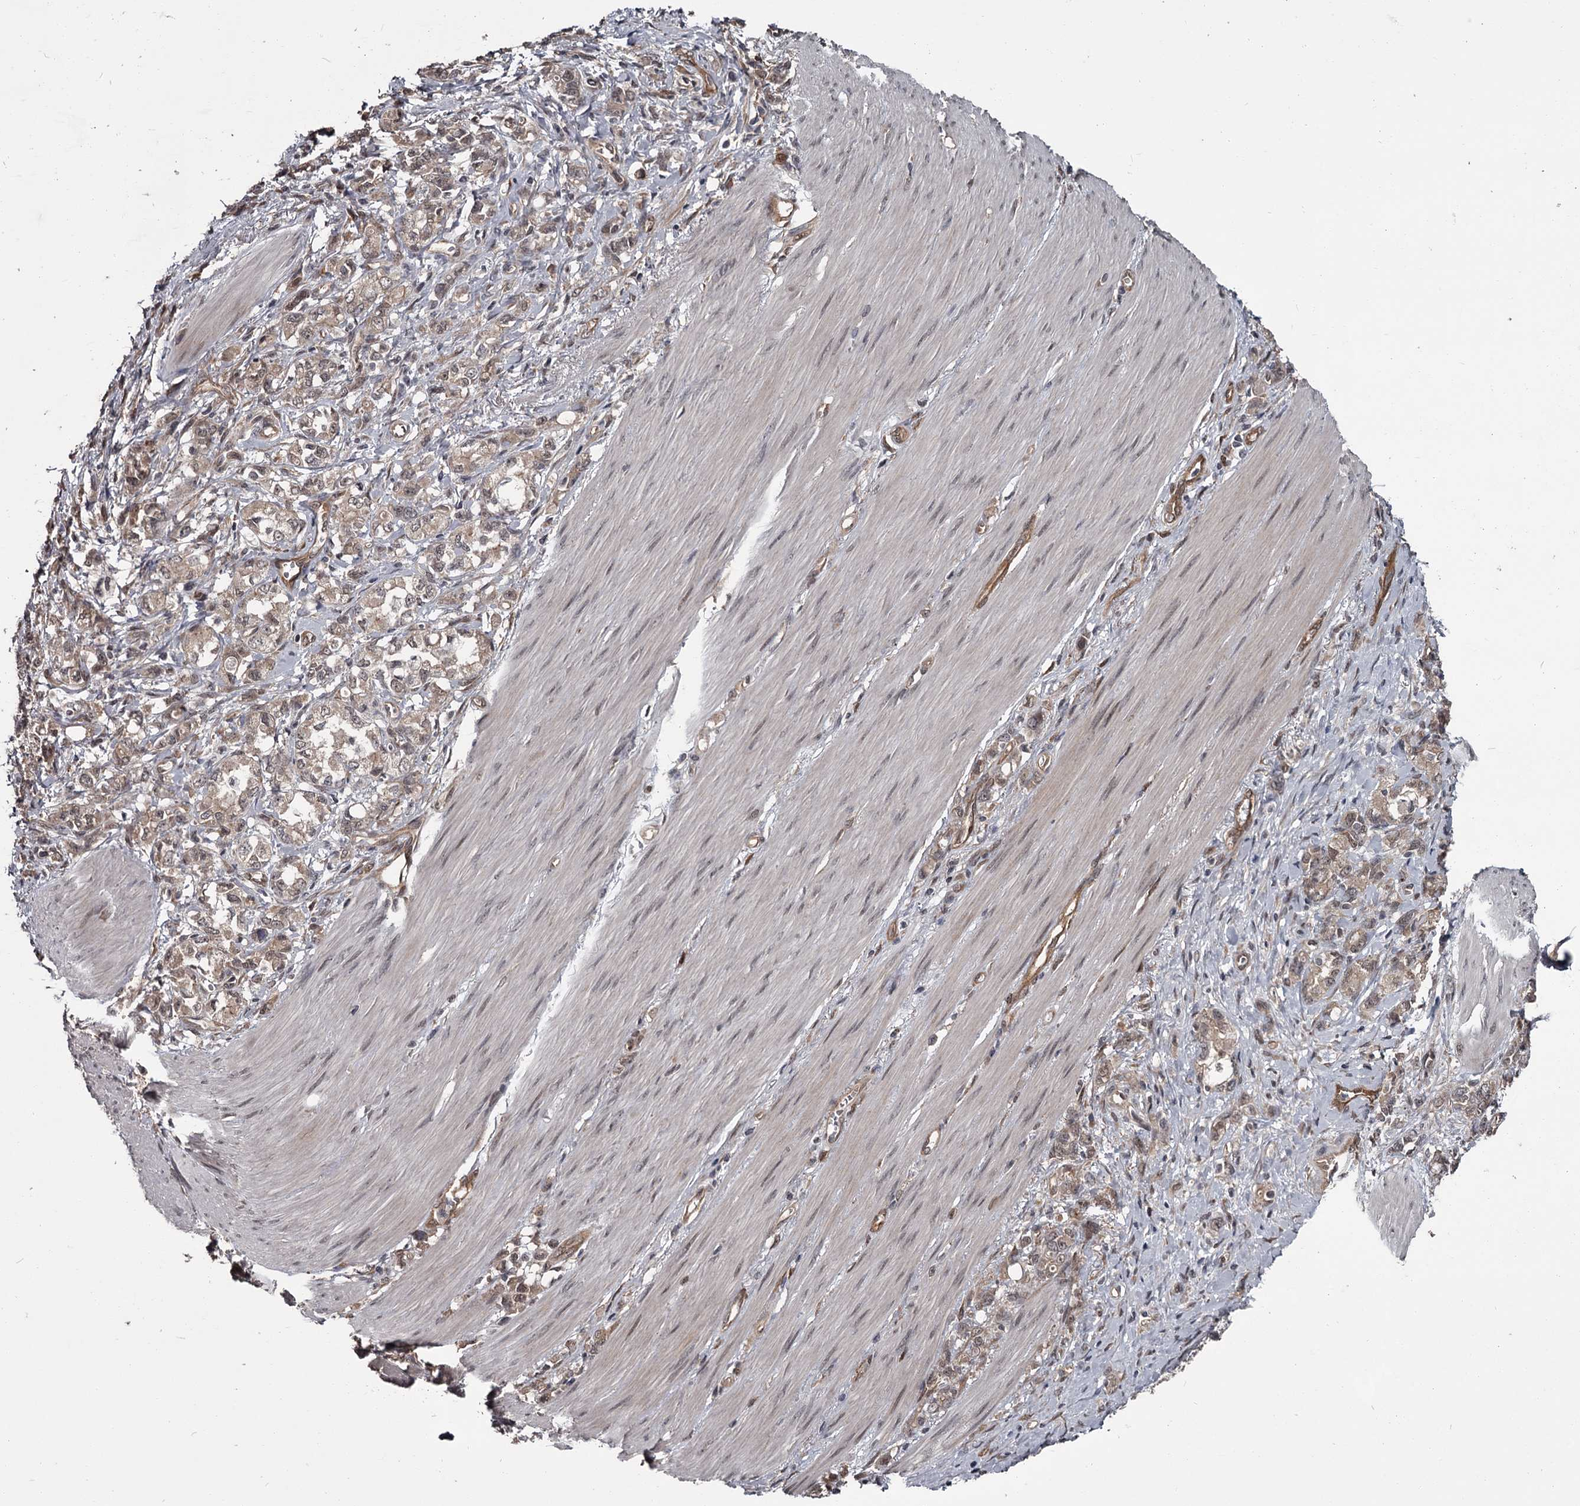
{"staining": {"intensity": "weak", "quantity": ">75%", "location": "cytoplasmic/membranous,nuclear"}, "tissue": "stomach cancer", "cell_type": "Tumor cells", "image_type": "cancer", "snomed": [{"axis": "morphology", "description": "Adenocarcinoma, NOS"}, {"axis": "topography", "description": "Stomach"}], "caption": "IHC histopathology image of neoplastic tissue: stomach cancer (adenocarcinoma) stained using IHC exhibits low levels of weak protein expression localized specifically in the cytoplasmic/membranous and nuclear of tumor cells, appearing as a cytoplasmic/membranous and nuclear brown color.", "gene": "CDC42EP2", "patient": {"sex": "female", "age": 76}}